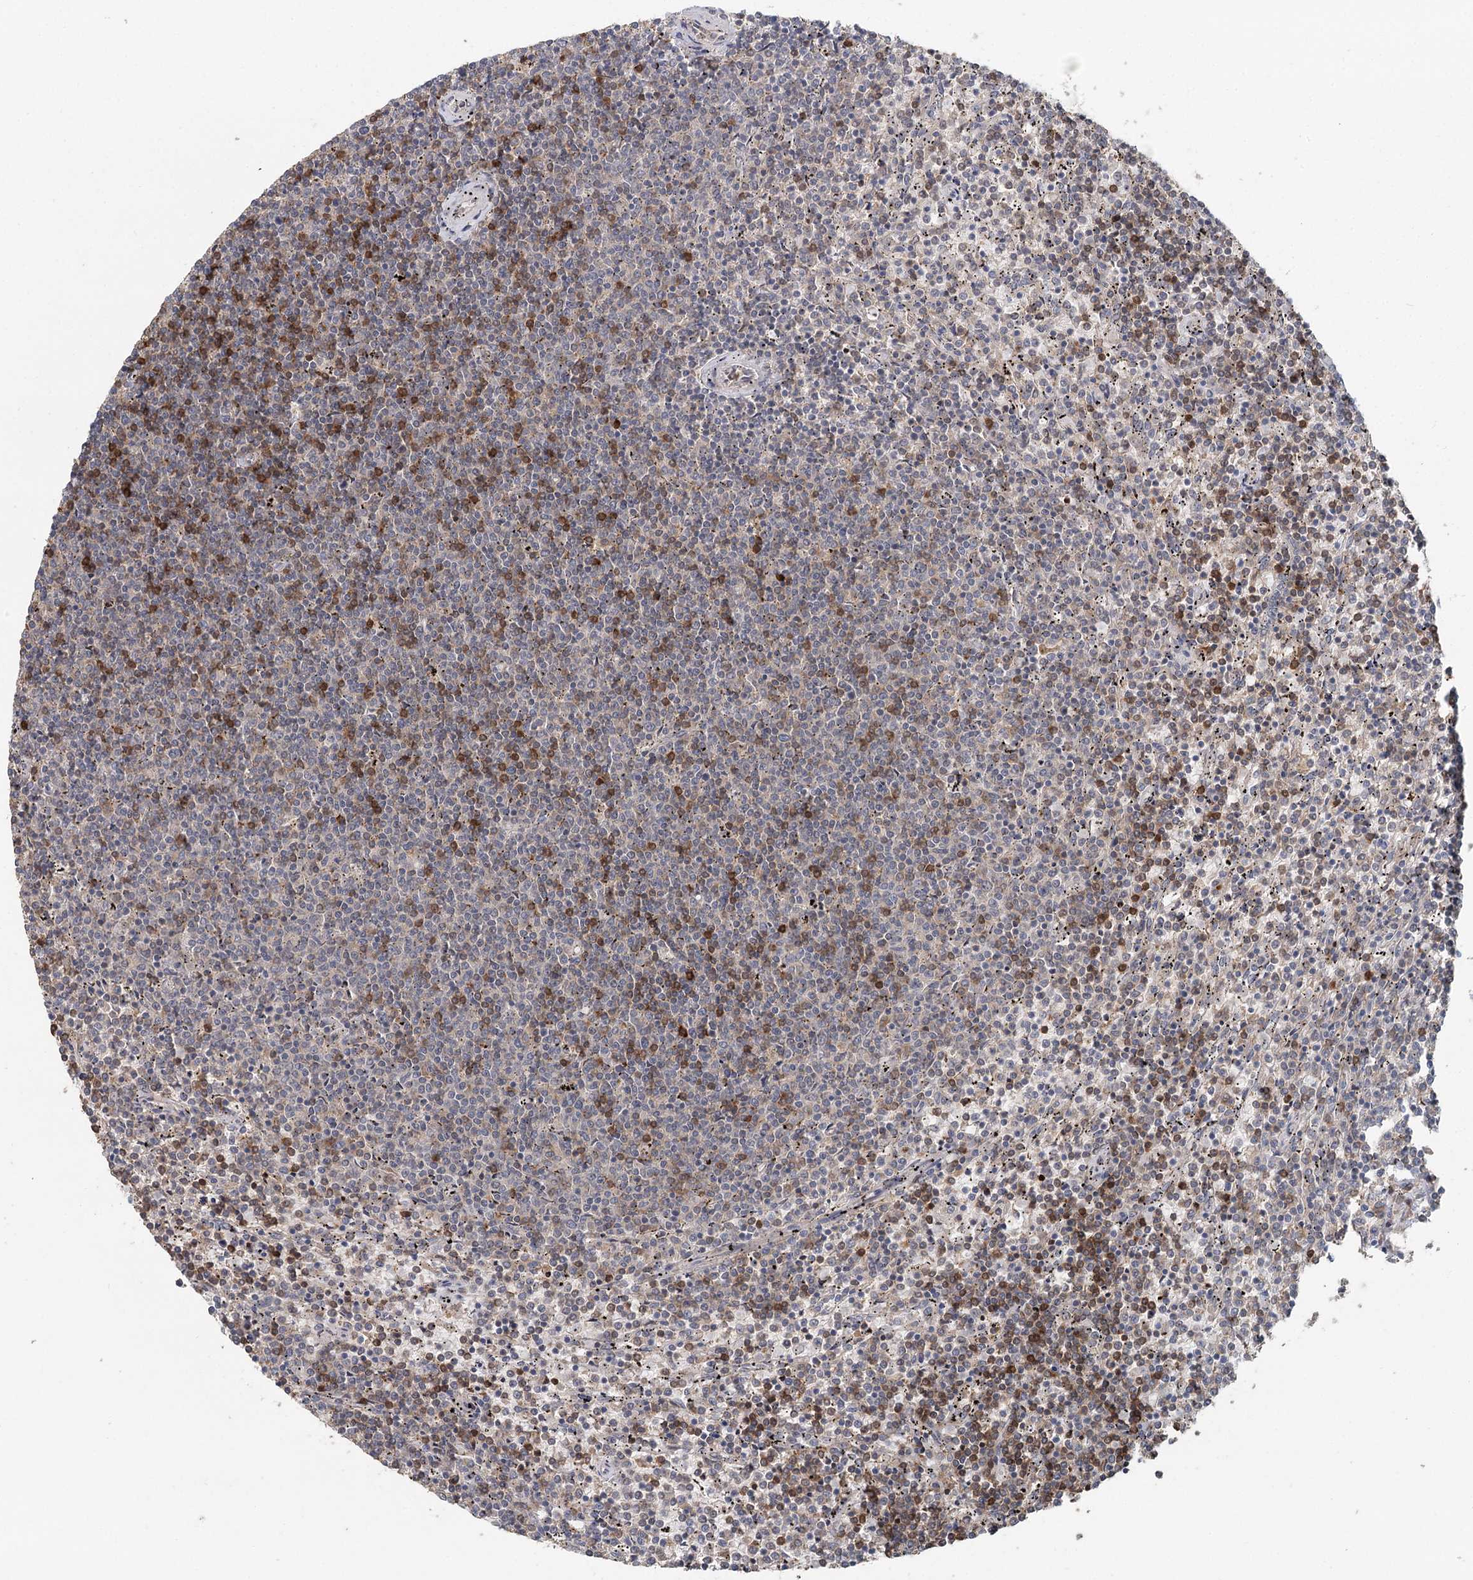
{"staining": {"intensity": "moderate", "quantity": "<25%", "location": "cytoplasmic/membranous"}, "tissue": "lymphoma", "cell_type": "Tumor cells", "image_type": "cancer", "snomed": [{"axis": "morphology", "description": "Malignant lymphoma, non-Hodgkin's type, Low grade"}, {"axis": "topography", "description": "Spleen"}], "caption": "Immunohistochemistry (IHC) histopathology image of neoplastic tissue: human malignant lymphoma, non-Hodgkin's type (low-grade) stained using immunohistochemistry shows low levels of moderate protein expression localized specifically in the cytoplasmic/membranous of tumor cells, appearing as a cytoplasmic/membranous brown color.", "gene": "ADK", "patient": {"sex": "female", "age": 50}}